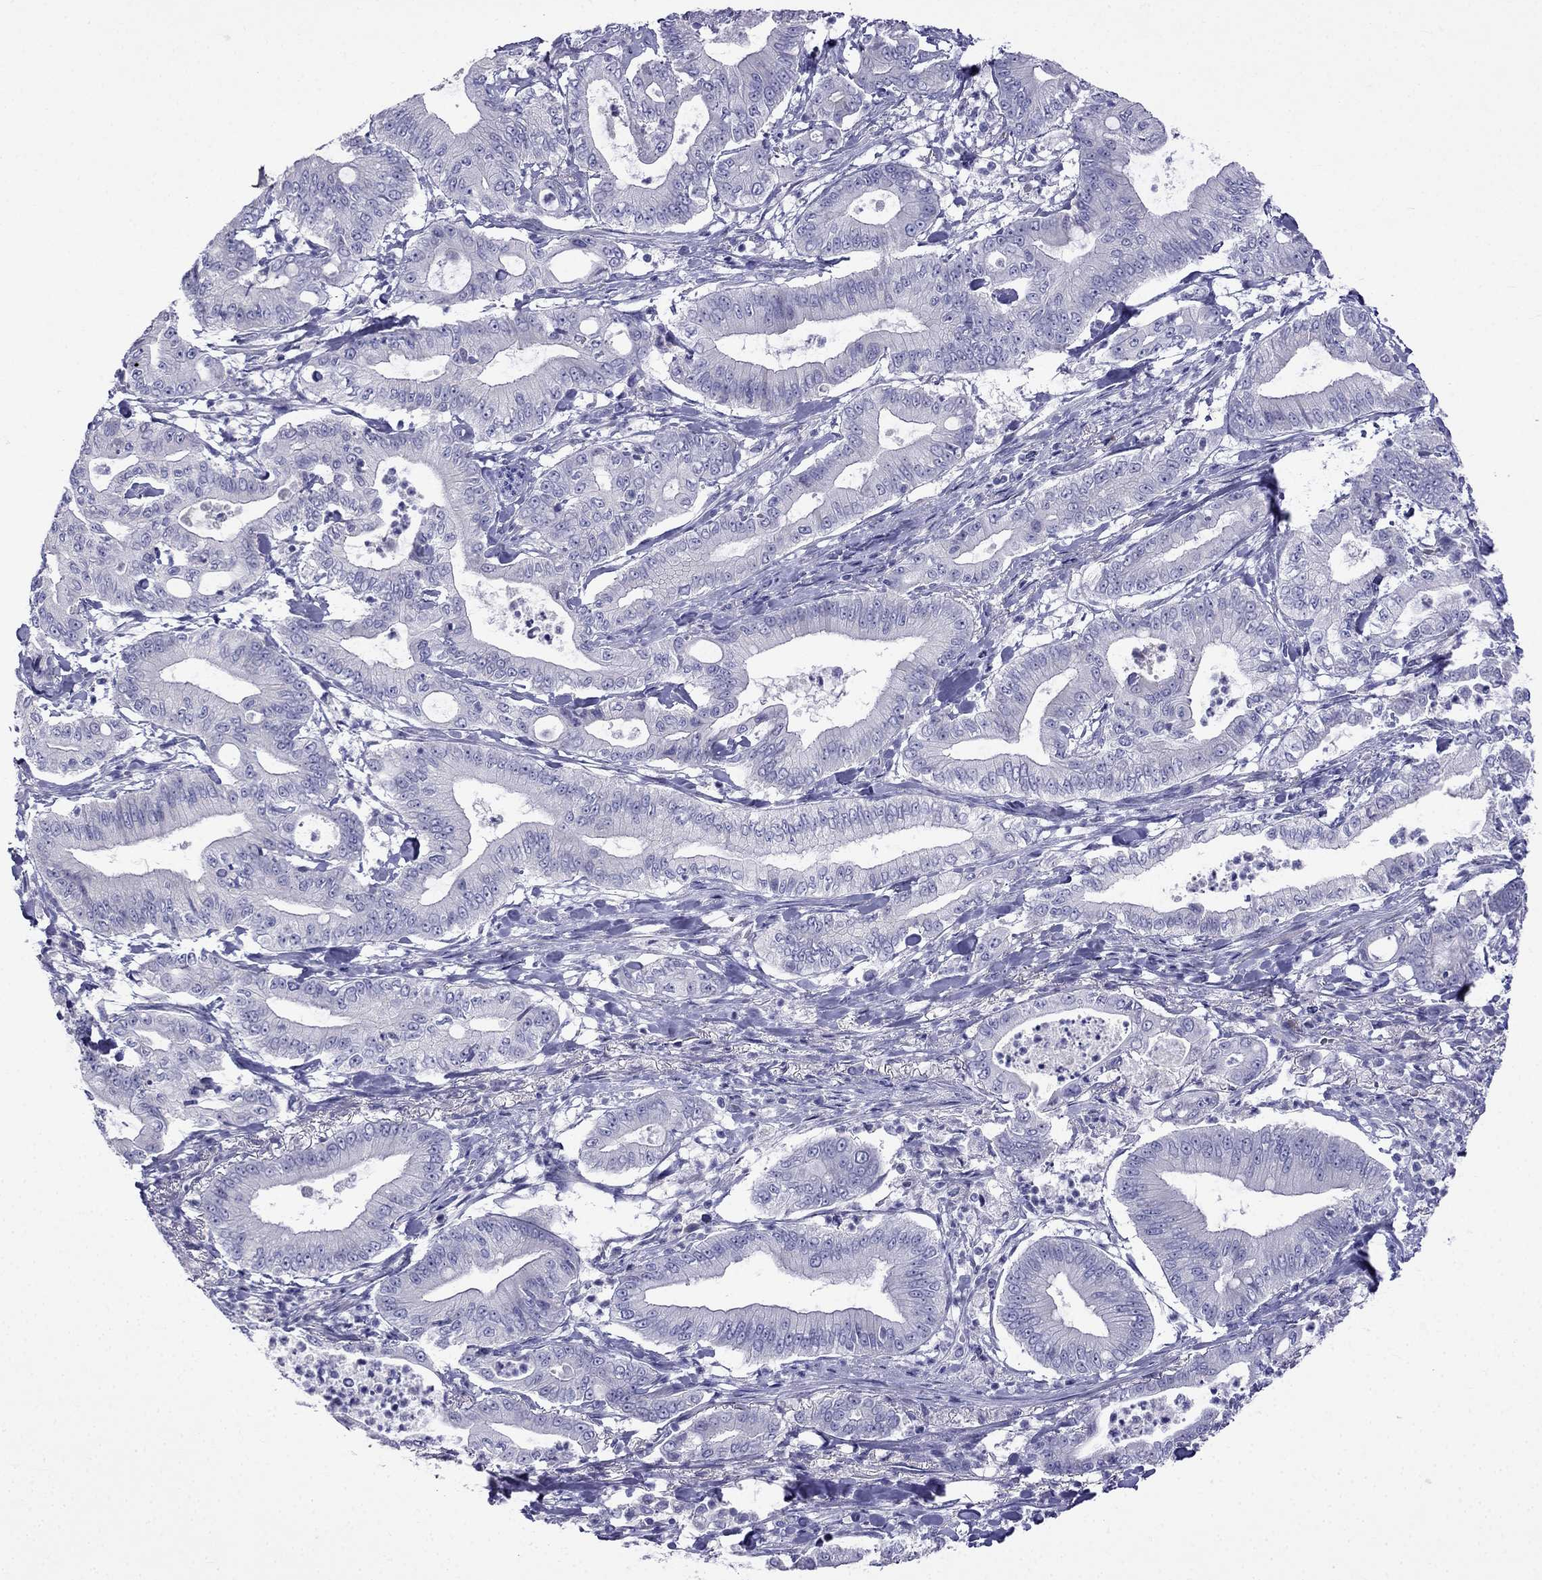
{"staining": {"intensity": "negative", "quantity": "none", "location": "none"}, "tissue": "pancreatic cancer", "cell_type": "Tumor cells", "image_type": "cancer", "snomed": [{"axis": "morphology", "description": "Adenocarcinoma, NOS"}, {"axis": "topography", "description": "Pancreas"}], "caption": "Human adenocarcinoma (pancreatic) stained for a protein using immunohistochemistry (IHC) reveals no expression in tumor cells.", "gene": "PATE1", "patient": {"sex": "male", "age": 71}}